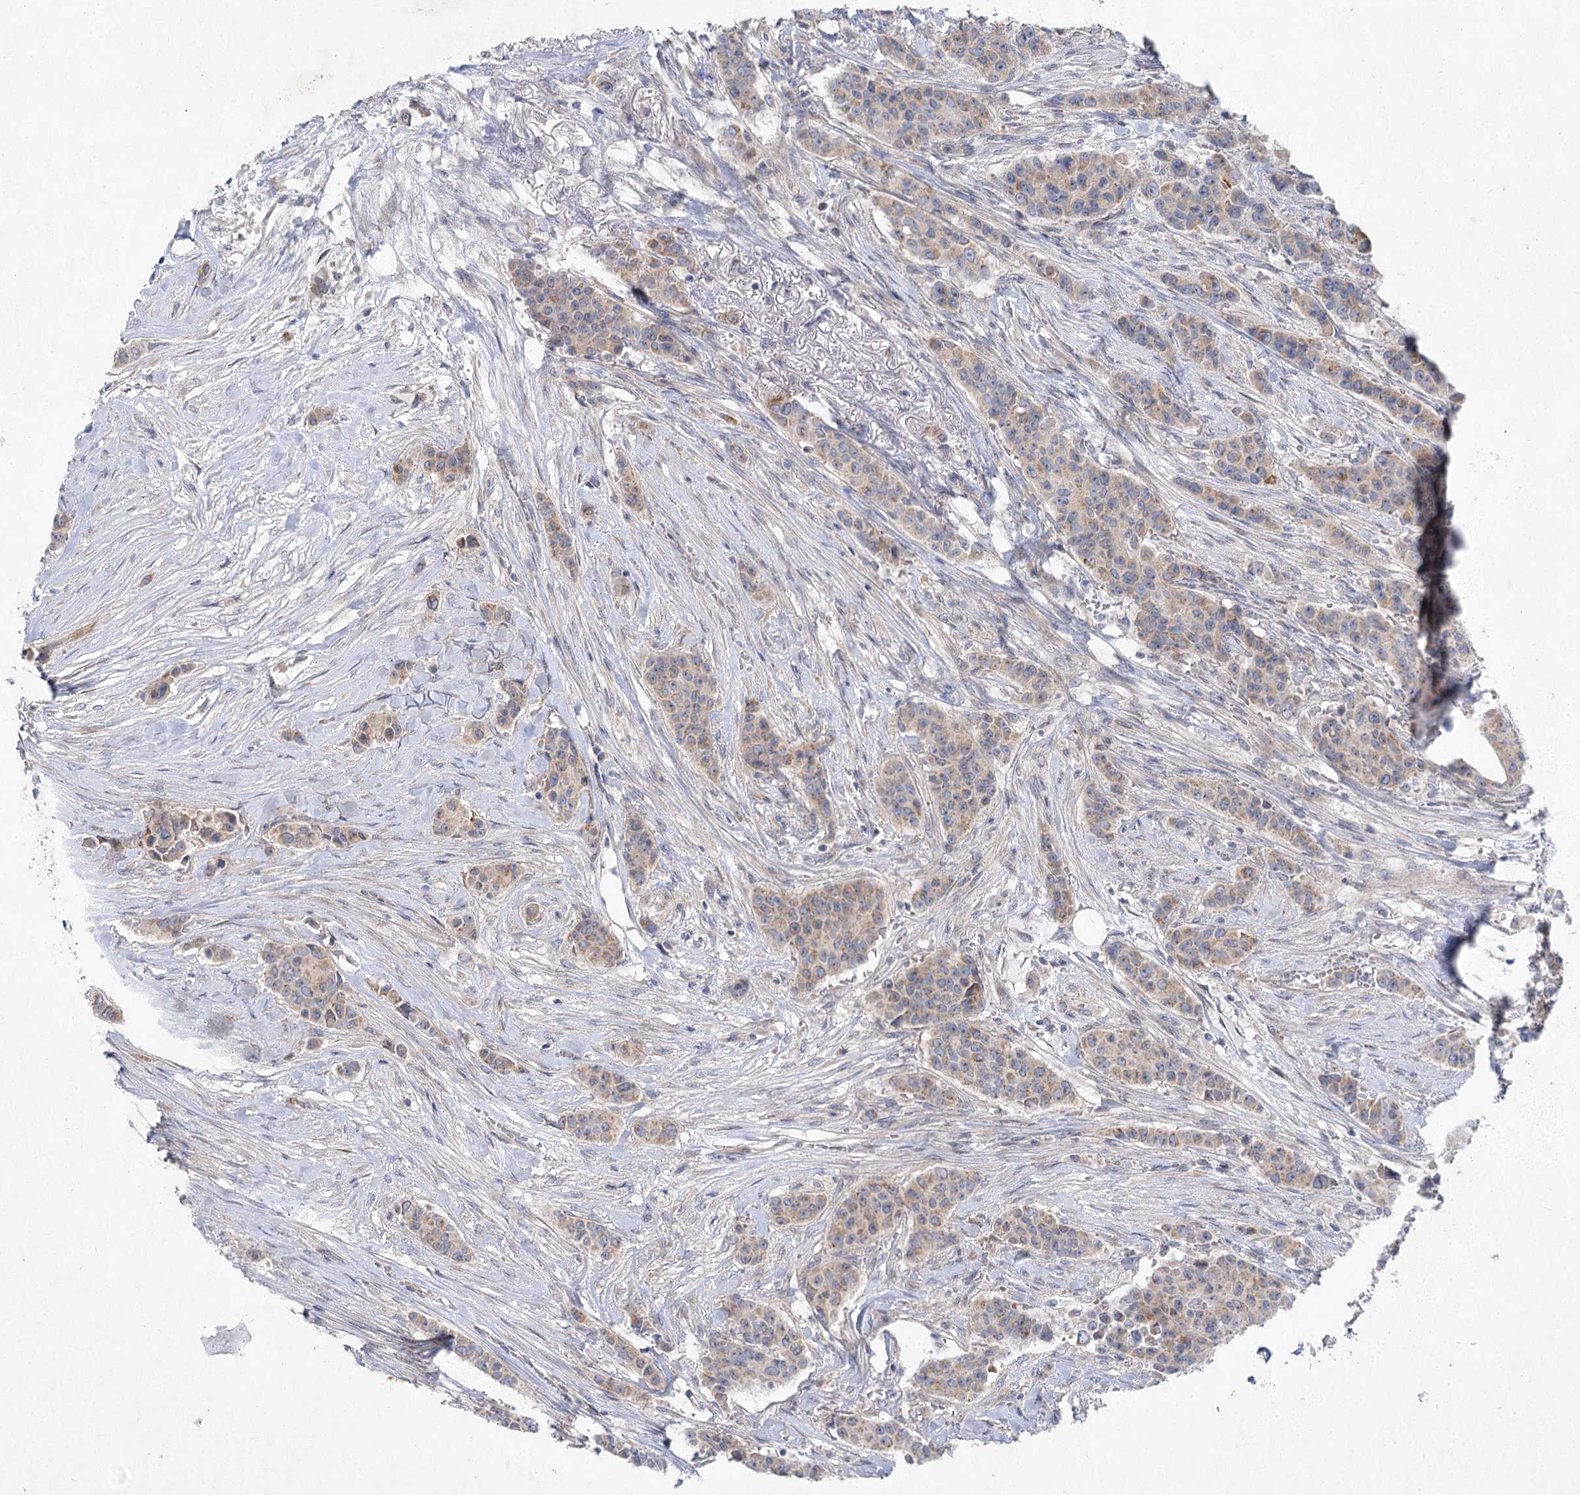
{"staining": {"intensity": "moderate", "quantity": "25%-75%", "location": "cytoplasmic/membranous"}, "tissue": "breast cancer", "cell_type": "Tumor cells", "image_type": "cancer", "snomed": [{"axis": "morphology", "description": "Duct carcinoma"}, {"axis": "topography", "description": "Breast"}], "caption": "Breast cancer (intraductal carcinoma) stained with a brown dye displays moderate cytoplasmic/membranous positive staining in about 25%-75% of tumor cells.", "gene": "SH3BP5L", "patient": {"sex": "female", "age": 40}}